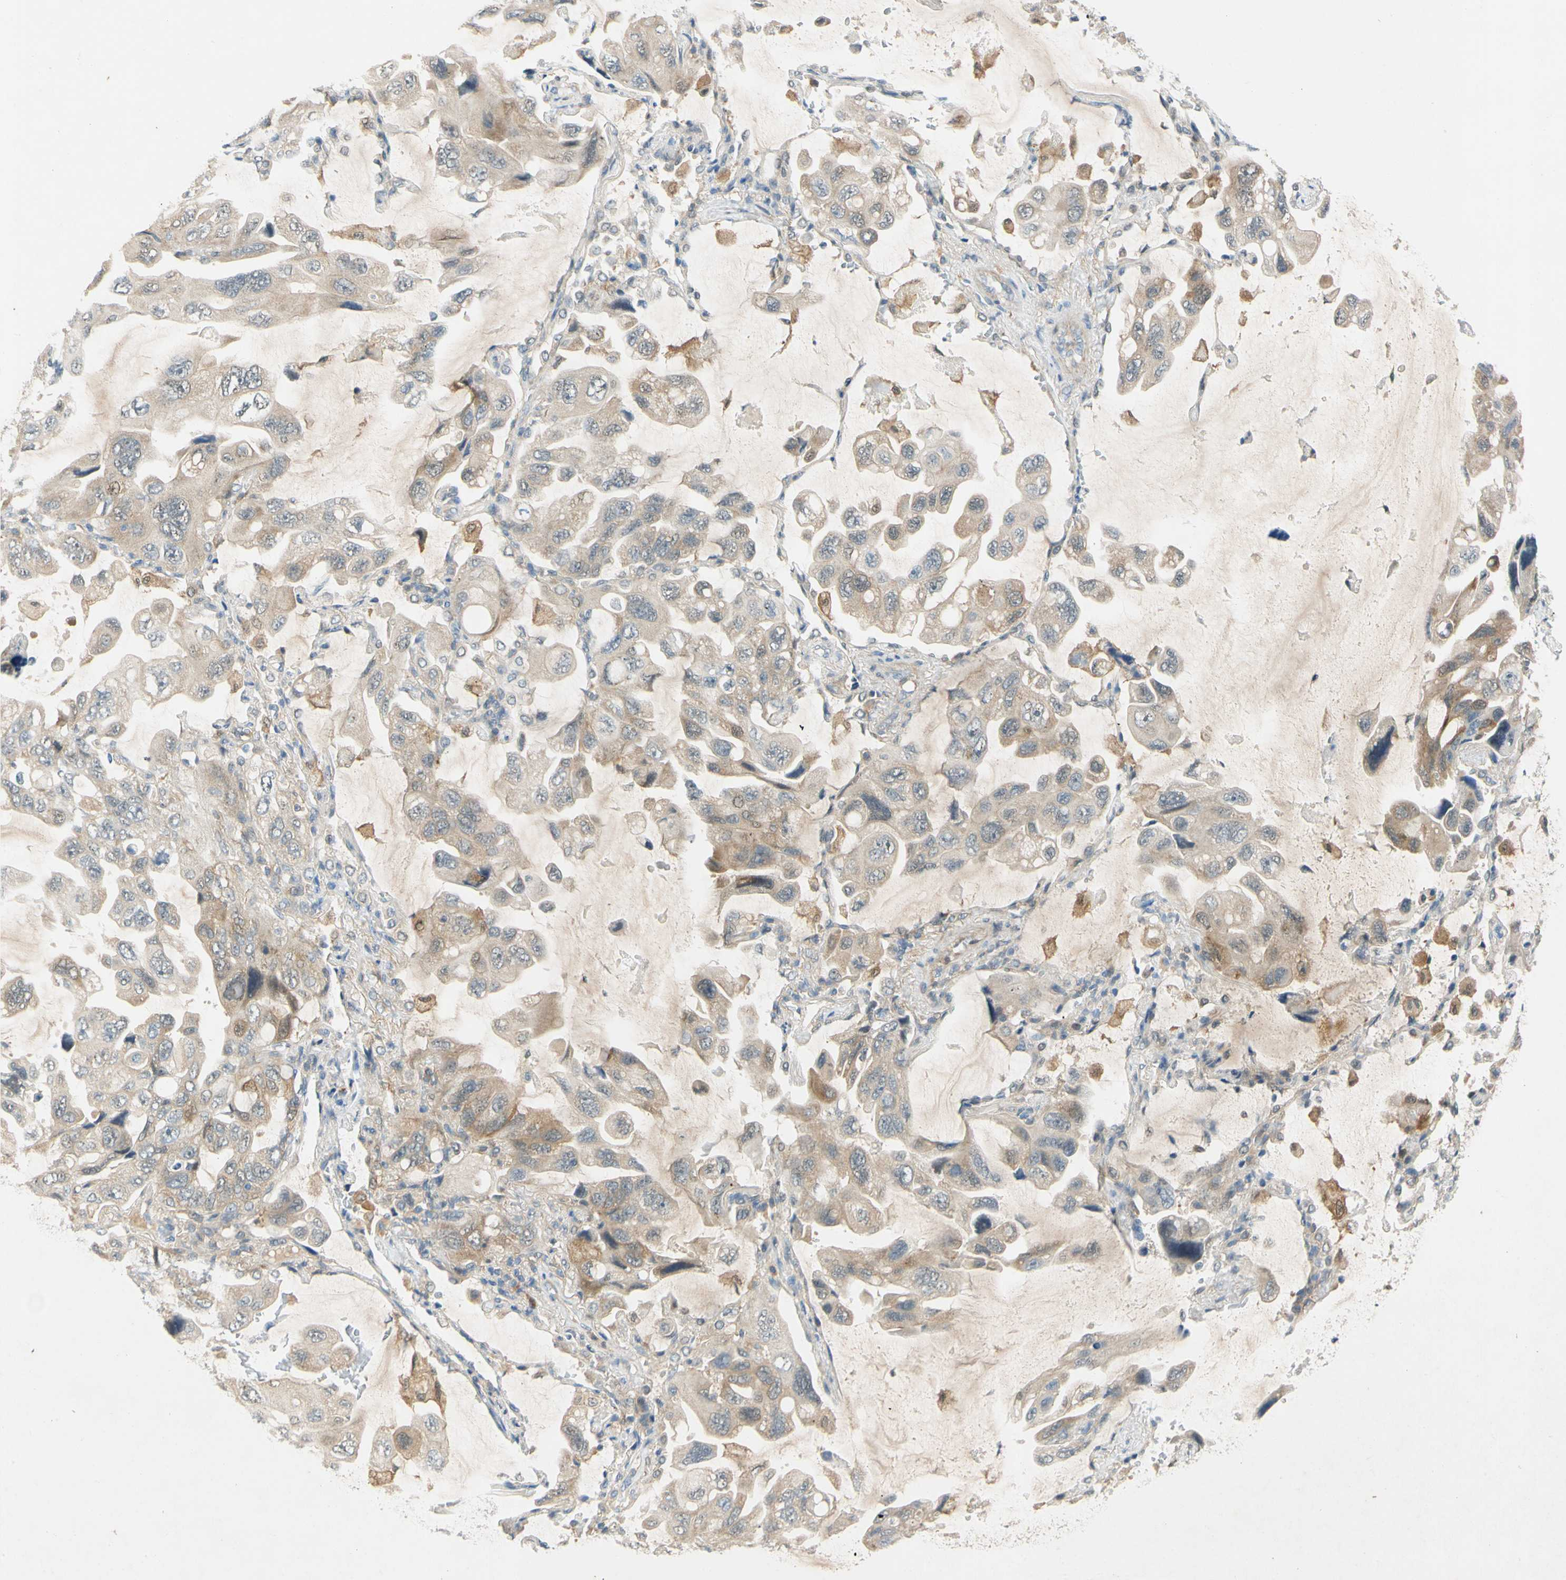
{"staining": {"intensity": "moderate", "quantity": ">75%", "location": "cytoplasmic/membranous"}, "tissue": "lung cancer", "cell_type": "Tumor cells", "image_type": "cancer", "snomed": [{"axis": "morphology", "description": "Squamous cell carcinoma, NOS"}, {"axis": "topography", "description": "Lung"}], "caption": "DAB immunohistochemical staining of lung squamous cell carcinoma reveals moderate cytoplasmic/membranous protein staining in approximately >75% of tumor cells.", "gene": "WIPI1", "patient": {"sex": "female", "age": 73}}